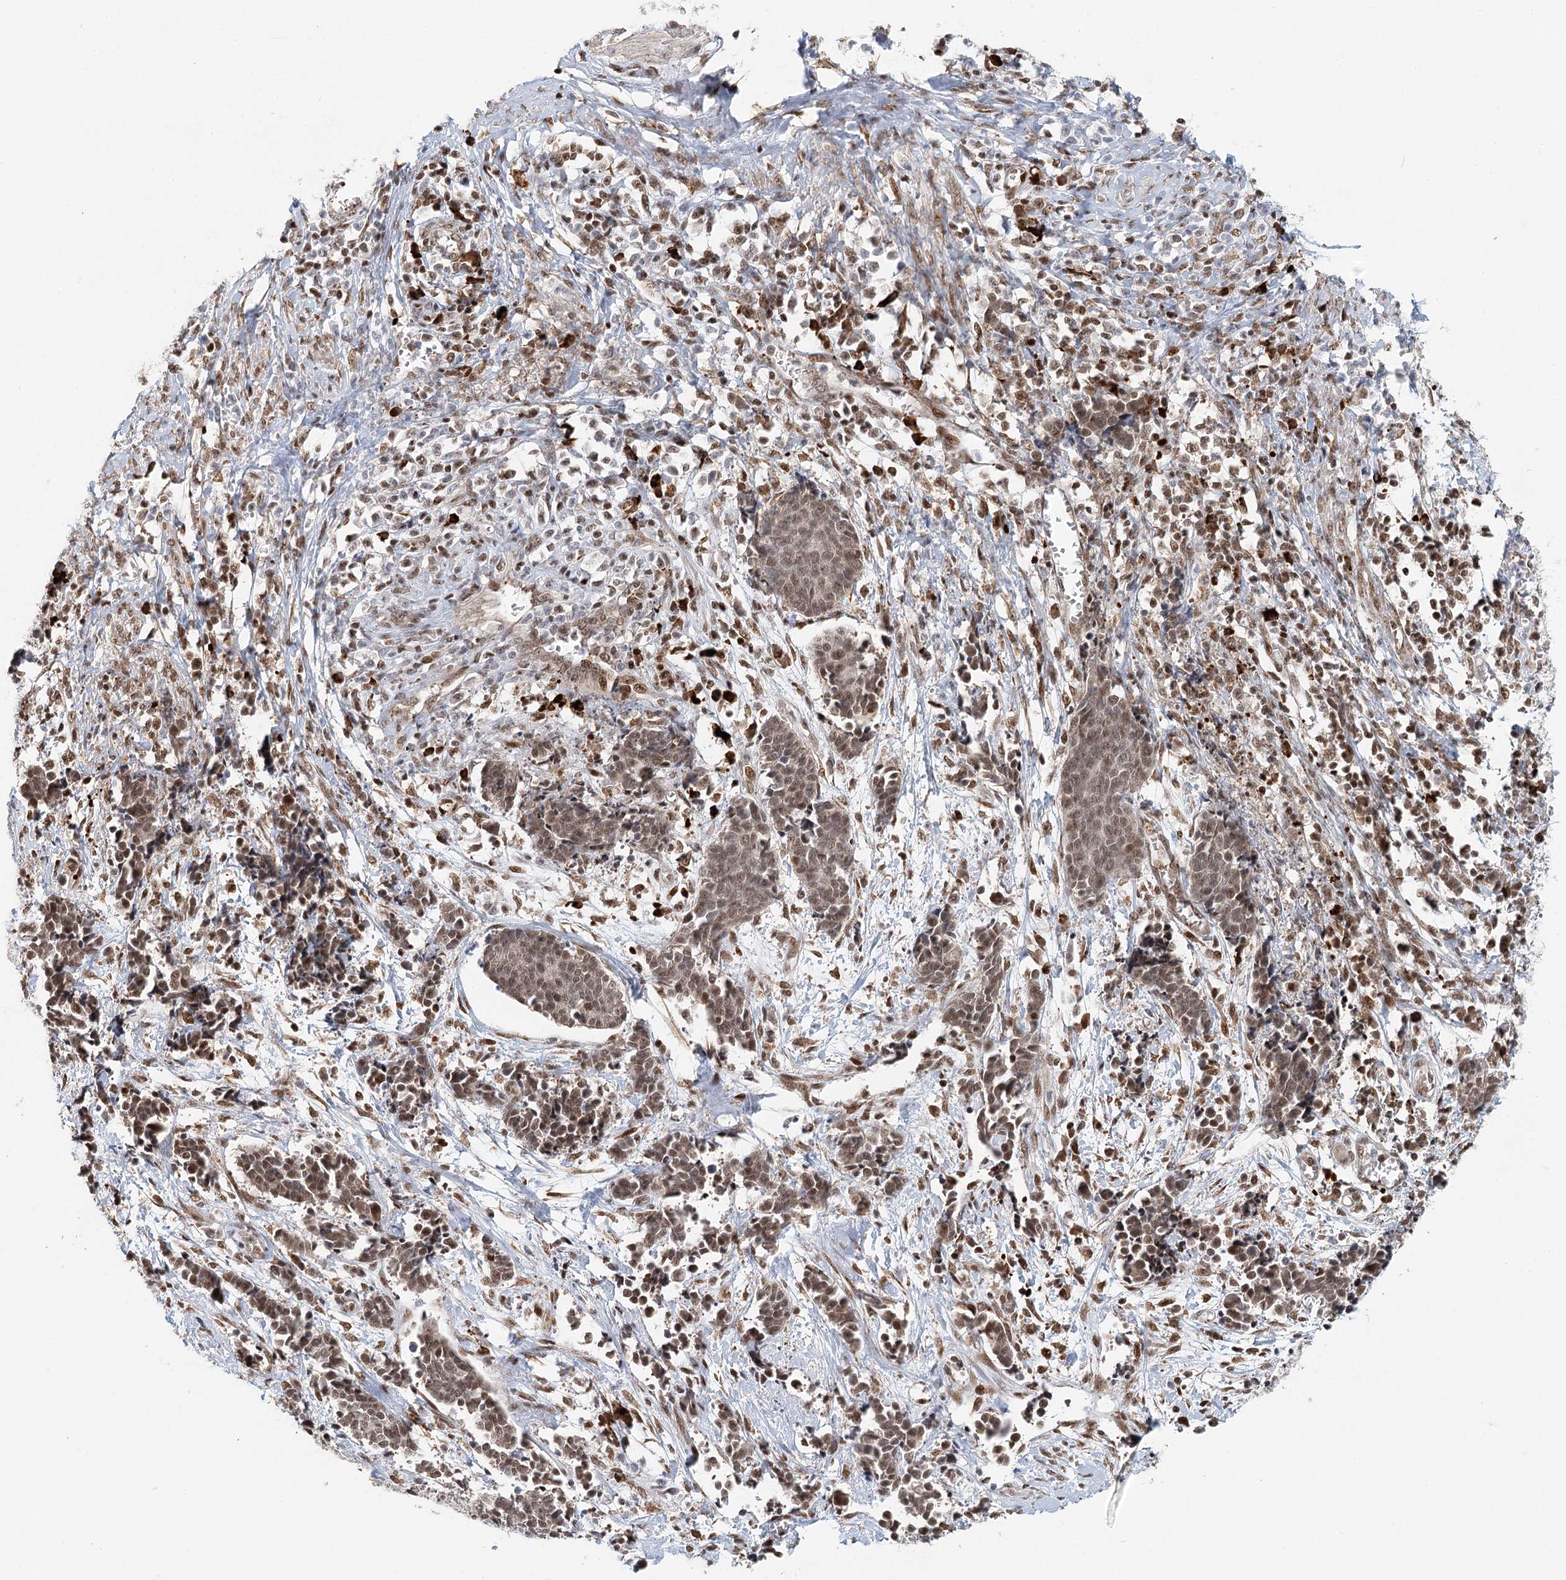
{"staining": {"intensity": "moderate", "quantity": ">75%", "location": "nuclear"}, "tissue": "cervical cancer", "cell_type": "Tumor cells", "image_type": "cancer", "snomed": [{"axis": "morphology", "description": "Squamous cell carcinoma, NOS"}, {"axis": "topography", "description": "Cervix"}], "caption": "Immunohistochemistry of squamous cell carcinoma (cervical) reveals medium levels of moderate nuclear positivity in about >75% of tumor cells. (DAB = brown stain, brightfield microscopy at high magnification).", "gene": "BNIP5", "patient": {"sex": "female", "age": 35}}